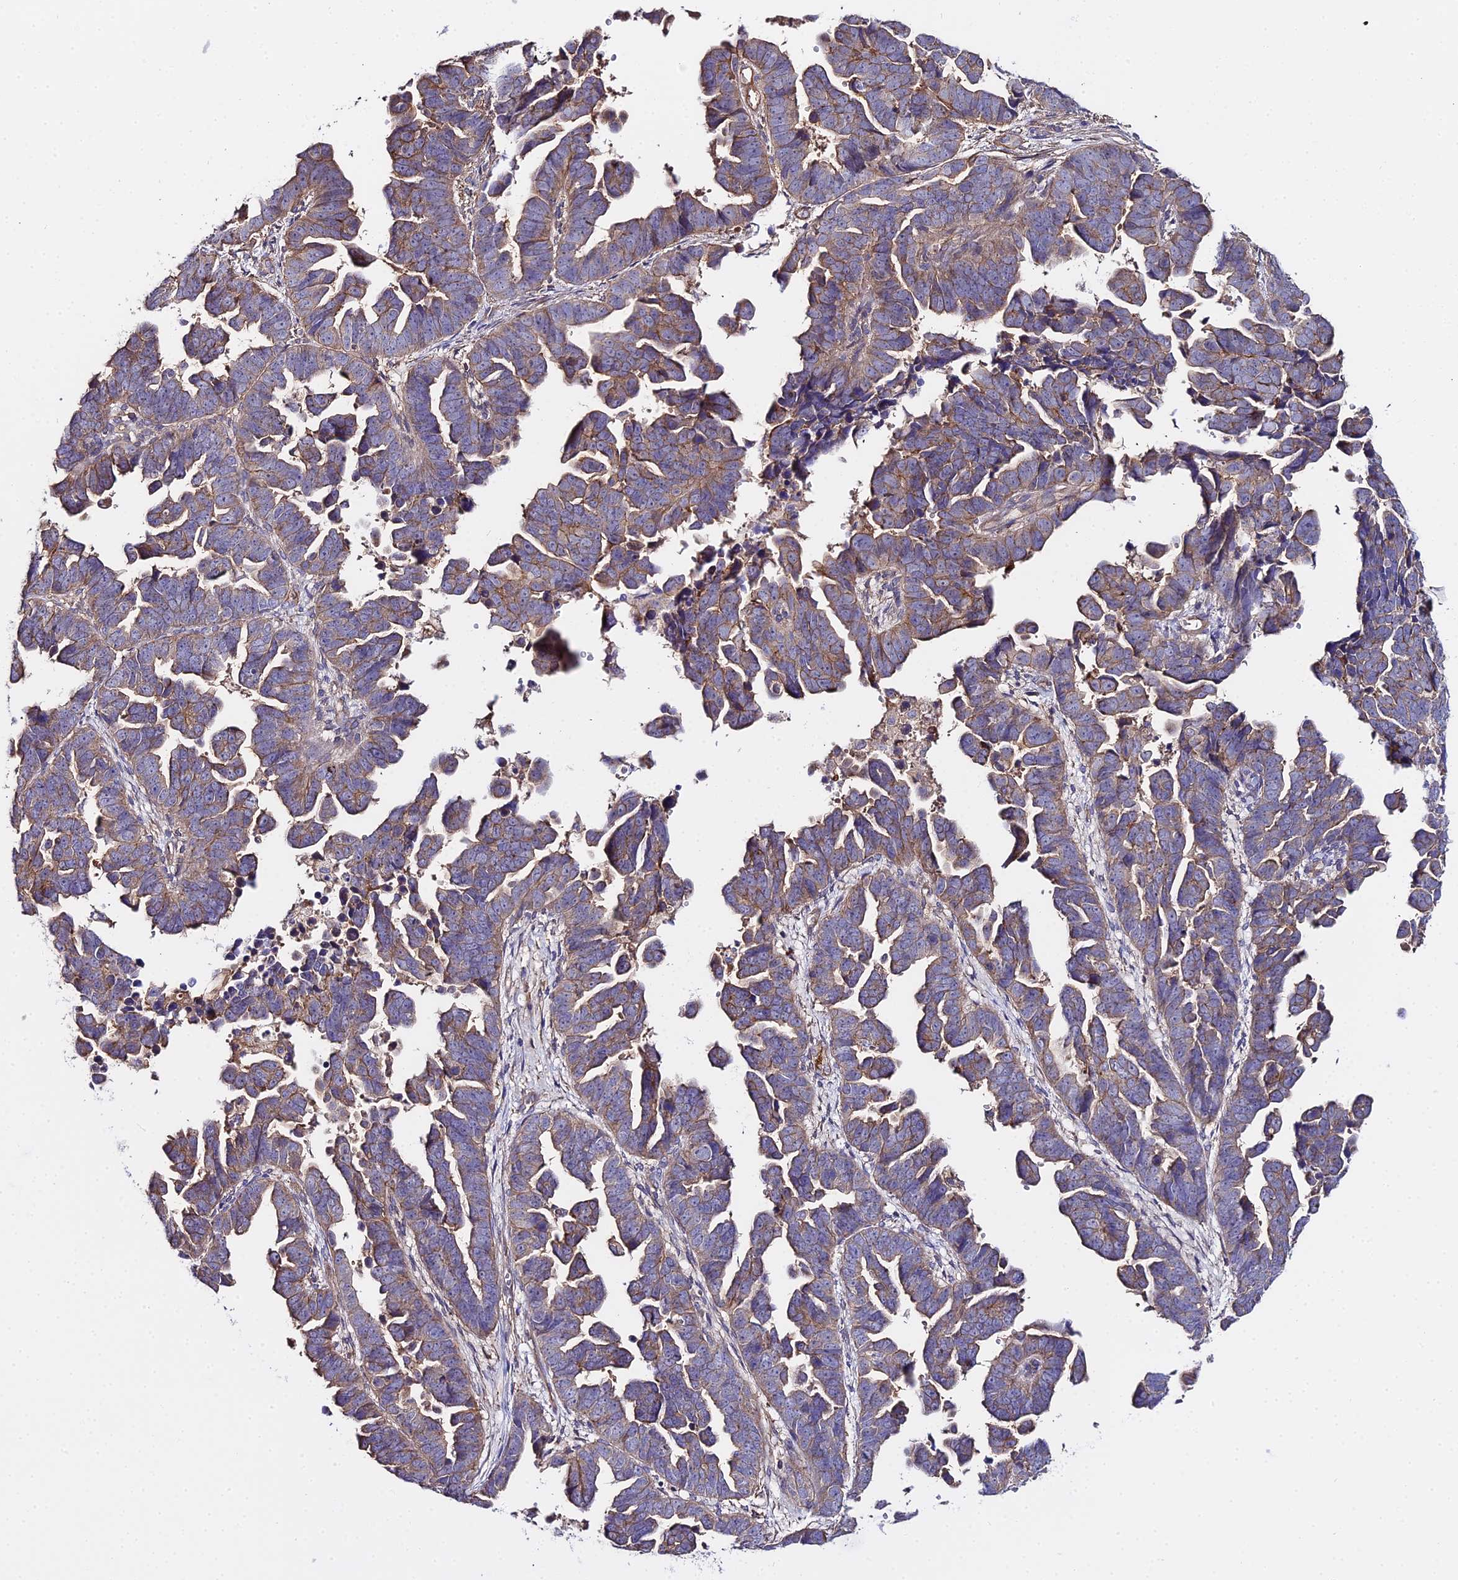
{"staining": {"intensity": "weak", "quantity": "25%-75%", "location": "cytoplasmic/membranous"}, "tissue": "endometrial cancer", "cell_type": "Tumor cells", "image_type": "cancer", "snomed": [{"axis": "morphology", "description": "Adenocarcinoma, NOS"}, {"axis": "topography", "description": "Endometrium"}], "caption": "Human endometrial cancer (adenocarcinoma) stained for a protein (brown) shows weak cytoplasmic/membranous positive expression in approximately 25%-75% of tumor cells.", "gene": "GLYAT", "patient": {"sex": "female", "age": 75}}